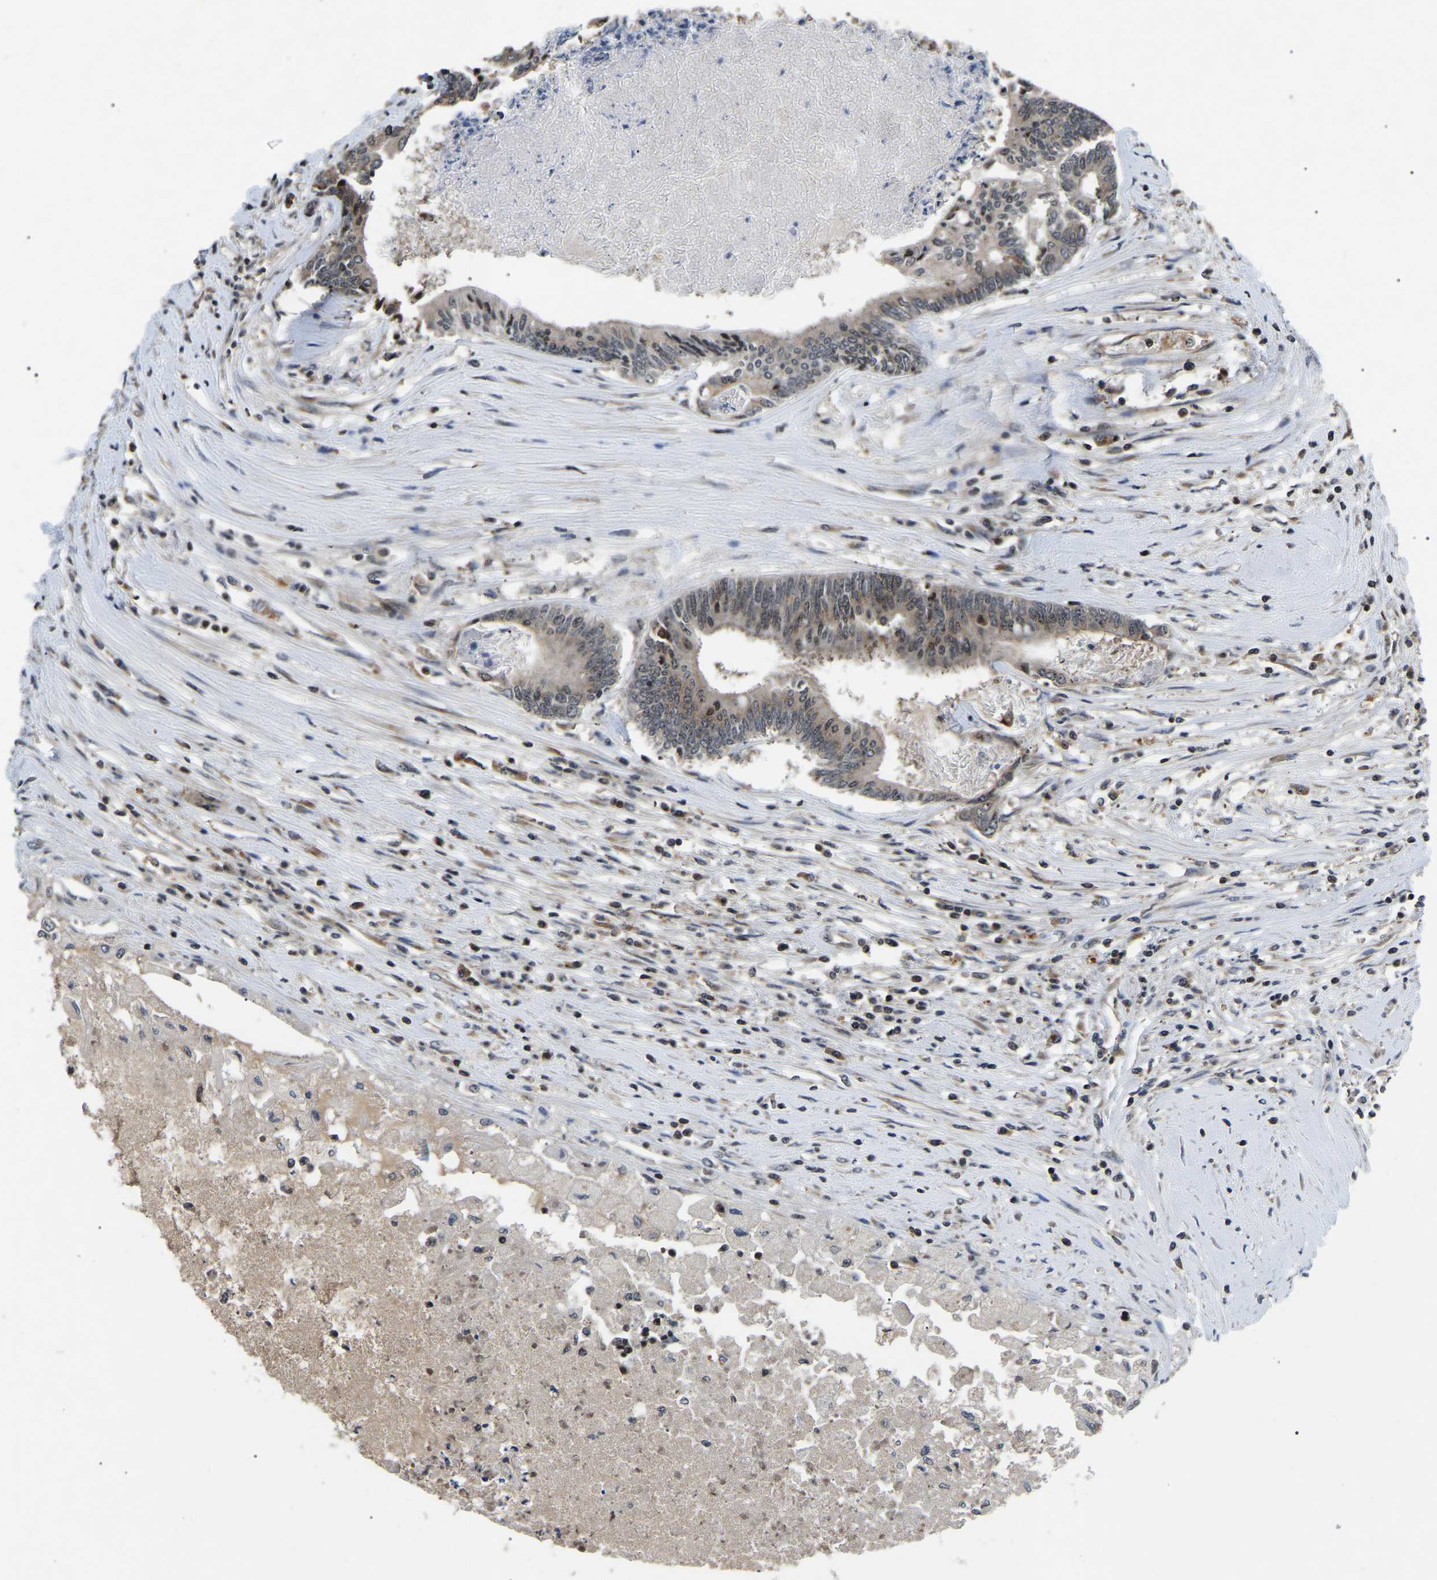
{"staining": {"intensity": "weak", "quantity": "25%-75%", "location": "cytoplasmic/membranous,nuclear"}, "tissue": "colorectal cancer", "cell_type": "Tumor cells", "image_type": "cancer", "snomed": [{"axis": "morphology", "description": "Adenocarcinoma, NOS"}, {"axis": "topography", "description": "Rectum"}], "caption": "Tumor cells exhibit low levels of weak cytoplasmic/membranous and nuclear positivity in approximately 25%-75% of cells in colorectal cancer. (DAB (3,3'-diaminobenzidine) IHC, brown staining for protein, blue staining for nuclei).", "gene": "RBM28", "patient": {"sex": "male", "age": 63}}